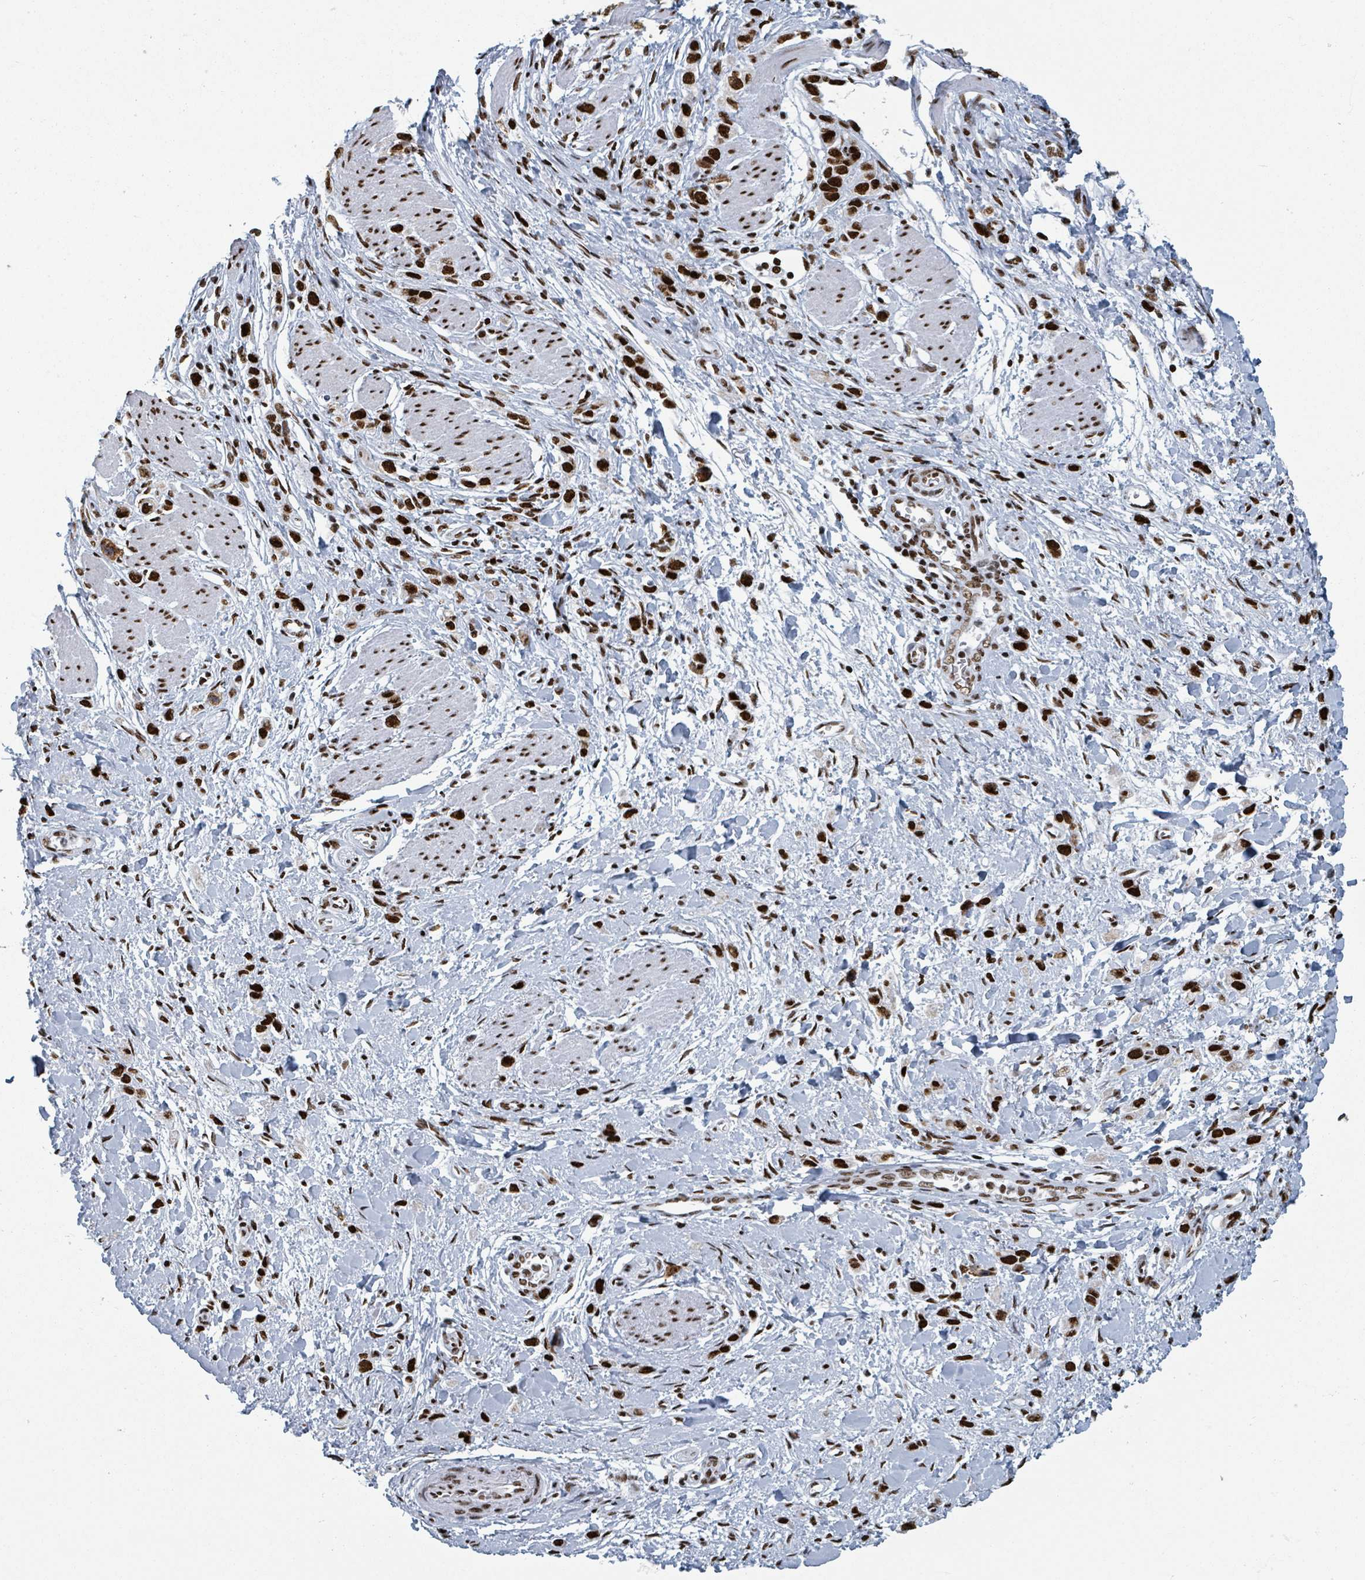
{"staining": {"intensity": "strong", "quantity": ">75%", "location": "nuclear"}, "tissue": "stomach cancer", "cell_type": "Tumor cells", "image_type": "cancer", "snomed": [{"axis": "morphology", "description": "Adenocarcinoma, NOS"}, {"axis": "topography", "description": "Stomach"}], "caption": "This is a photomicrograph of immunohistochemistry (IHC) staining of adenocarcinoma (stomach), which shows strong staining in the nuclear of tumor cells.", "gene": "DHX16", "patient": {"sex": "female", "age": 65}}